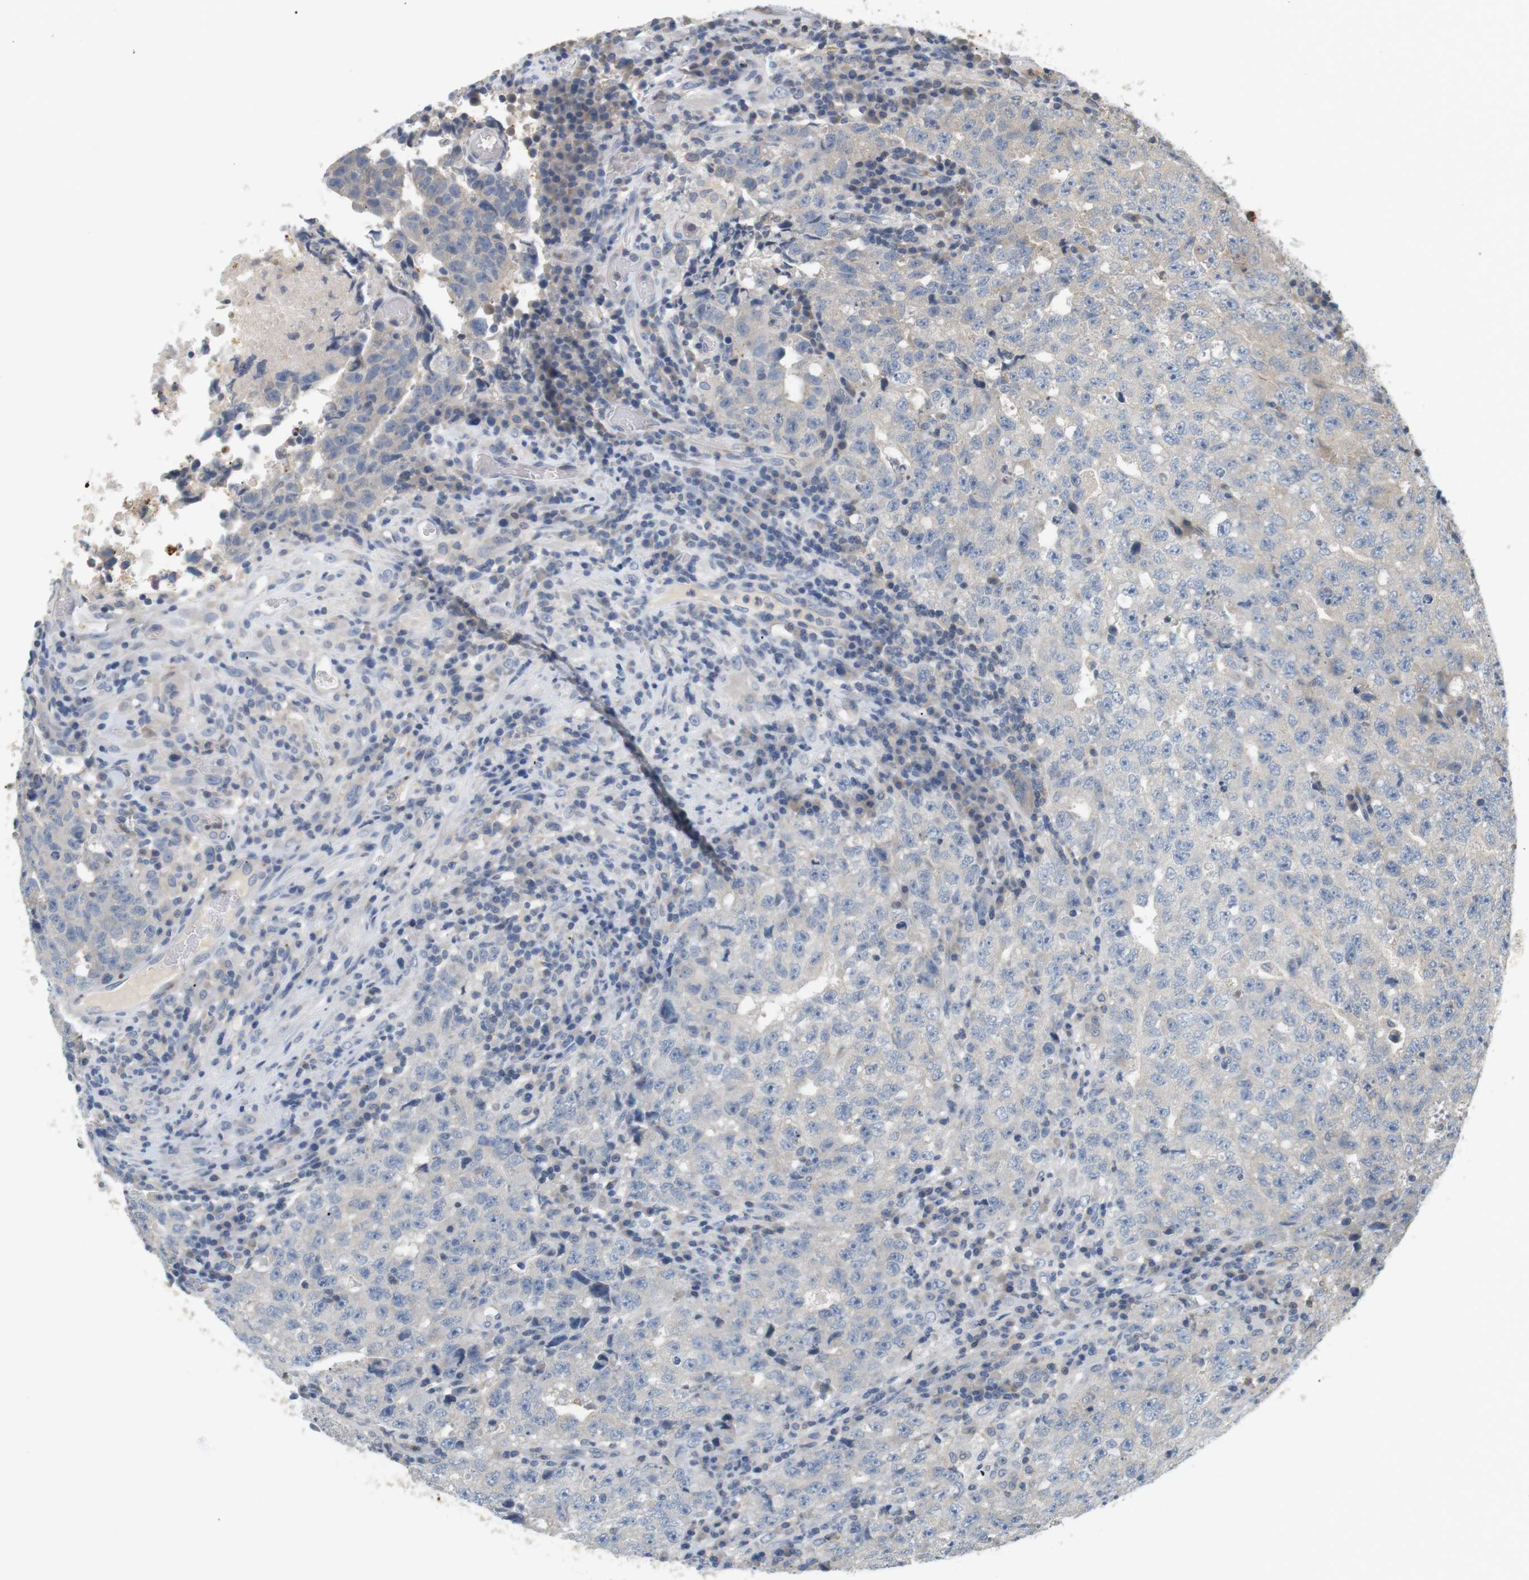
{"staining": {"intensity": "negative", "quantity": "none", "location": "none"}, "tissue": "testis cancer", "cell_type": "Tumor cells", "image_type": "cancer", "snomed": [{"axis": "morphology", "description": "Necrosis, NOS"}, {"axis": "morphology", "description": "Carcinoma, Embryonal, NOS"}, {"axis": "topography", "description": "Testis"}], "caption": "Tumor cells show no significant protein expression in testis cancer.", "gene": "P2RY1", "patient": {"sex": "male", "age": 19}}